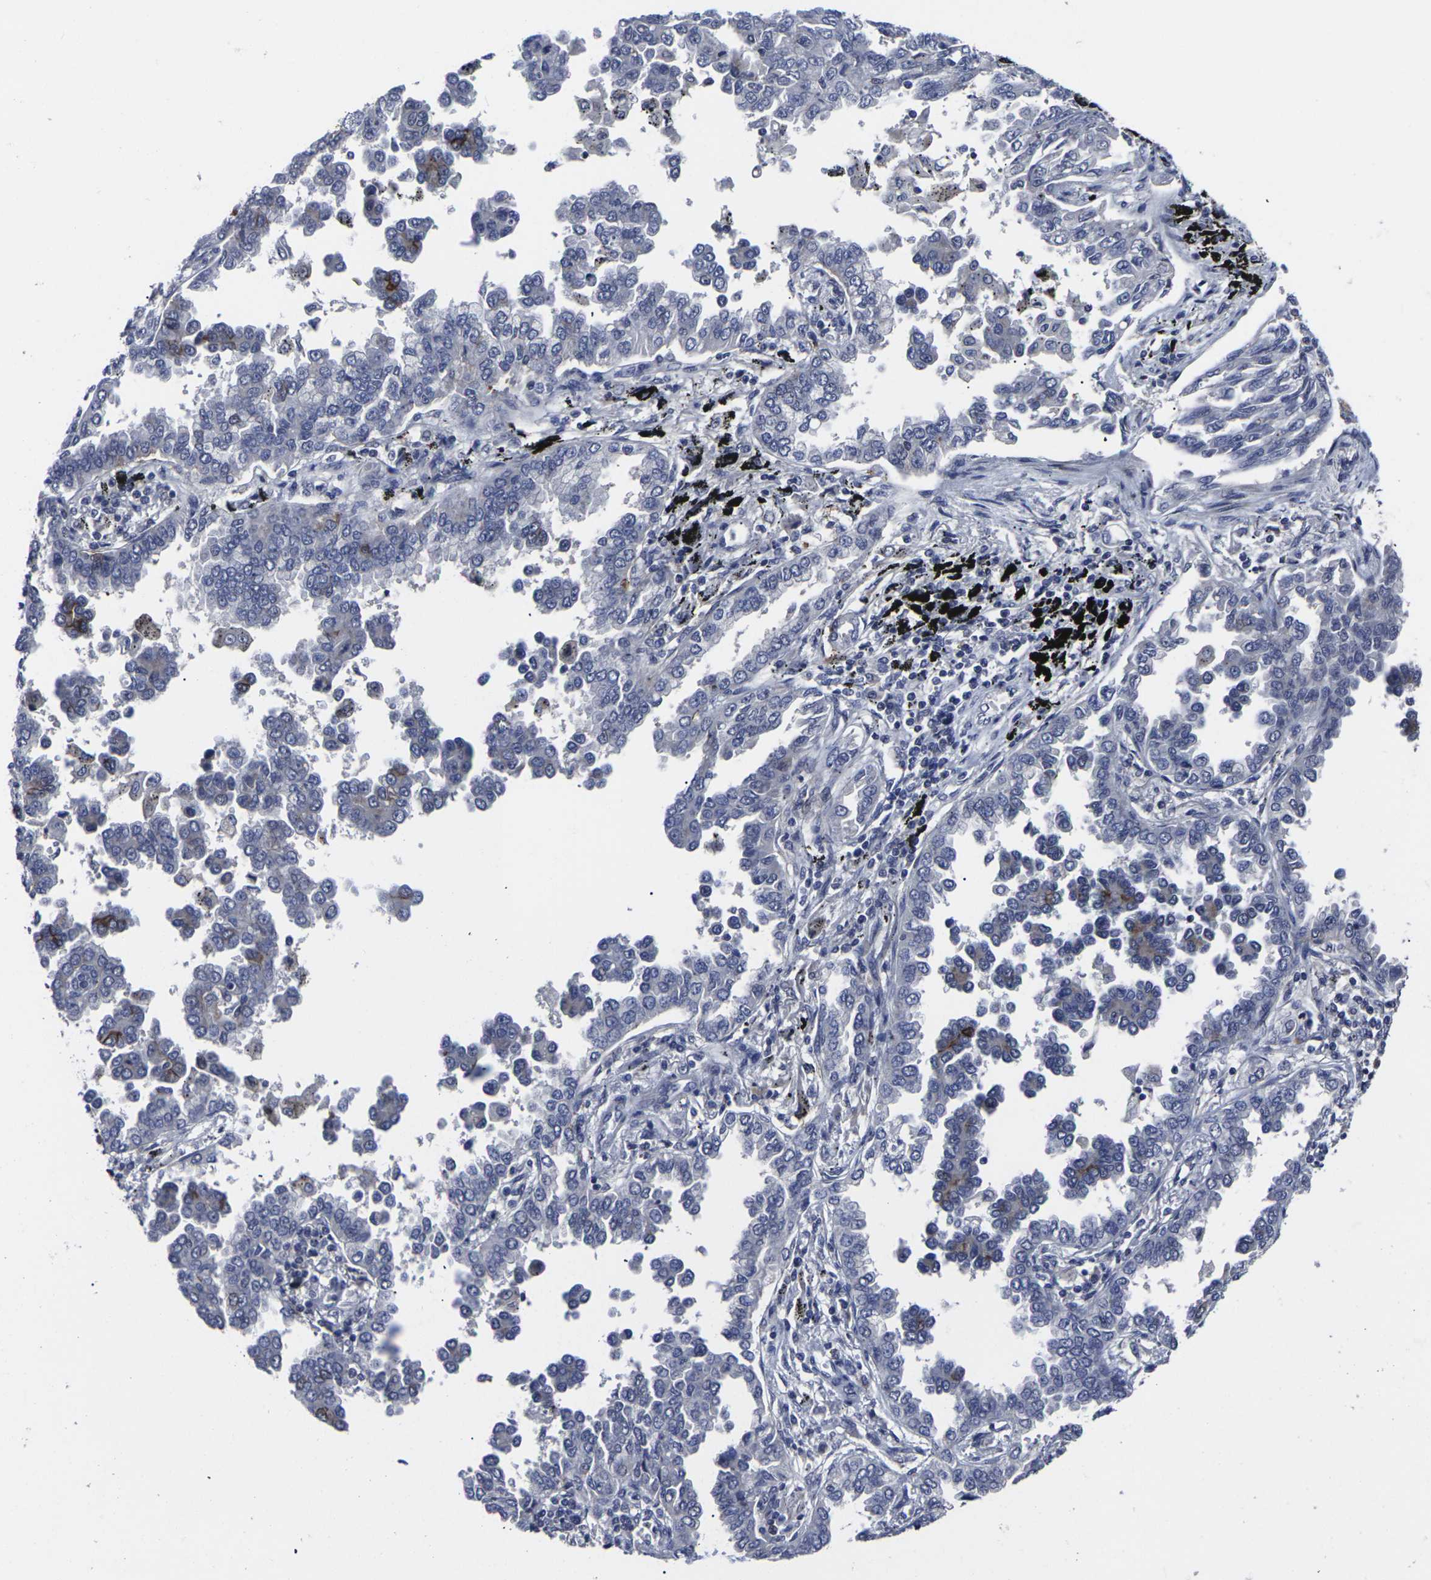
{"staining": {"intensity": "negative", "quantity": "none", "location": "none"}, "tissue": "lung cancer", "cell_type": "Tumor cells", "image_type": "cancer", "snomed": [{"axis": "morphology", "description": "Normal tissue, NOS"}, {"axis": "morphology", "description": "Adenocarcinoma, NOS"}, {"axis": "topography", "description": "Lung"}], "caption": "Tumor cells are negative for brown protein staining in lung cancer (adenocarcinoma). The staining is performed using DAB (3,3'-diaminobenzidine) brown chromogen with nuclei counter-stained in using hematoxylin.", "gene": "MSANTD4", "patient": {"sex": "male", "age": 59}}